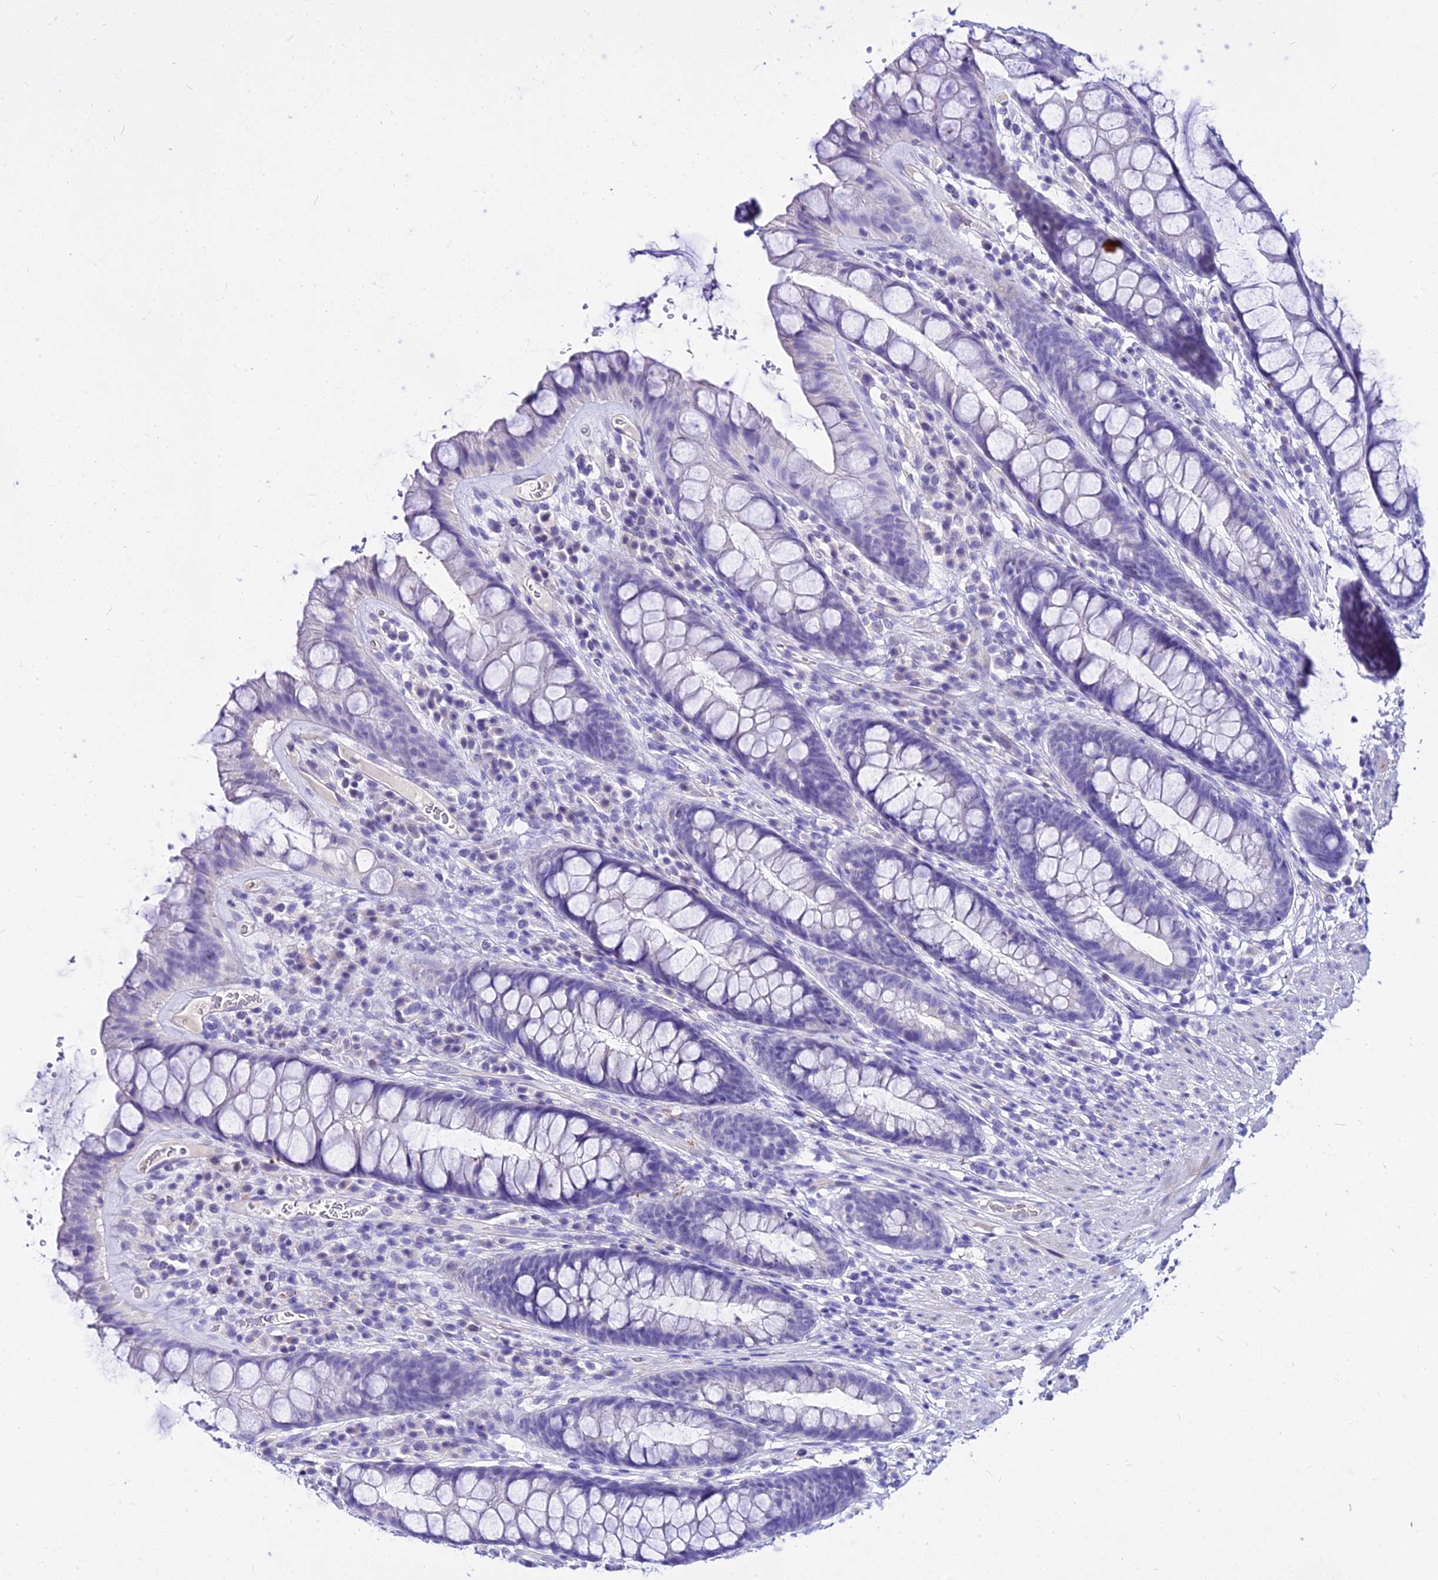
{"staining": {"intensity": "negative", "quantity": "none", "location": "none"}, "tissue": "rectum", "cell_type": "Glandular cells", "image_type": "normal", "snomed": [{"axis": "morphology", "description": "Normal tissue, NOS"}, {"axis": "topography", "description": "Rectum"}], "caption": "High magnification brightfield microscopy of benign rectum stained with DAB (brown) and counterstained with hematoxylin (blue): glandular cells show no significant positivity.", "gene": "DEFB106A", "patient": {"sex": "male", "age": 74}}